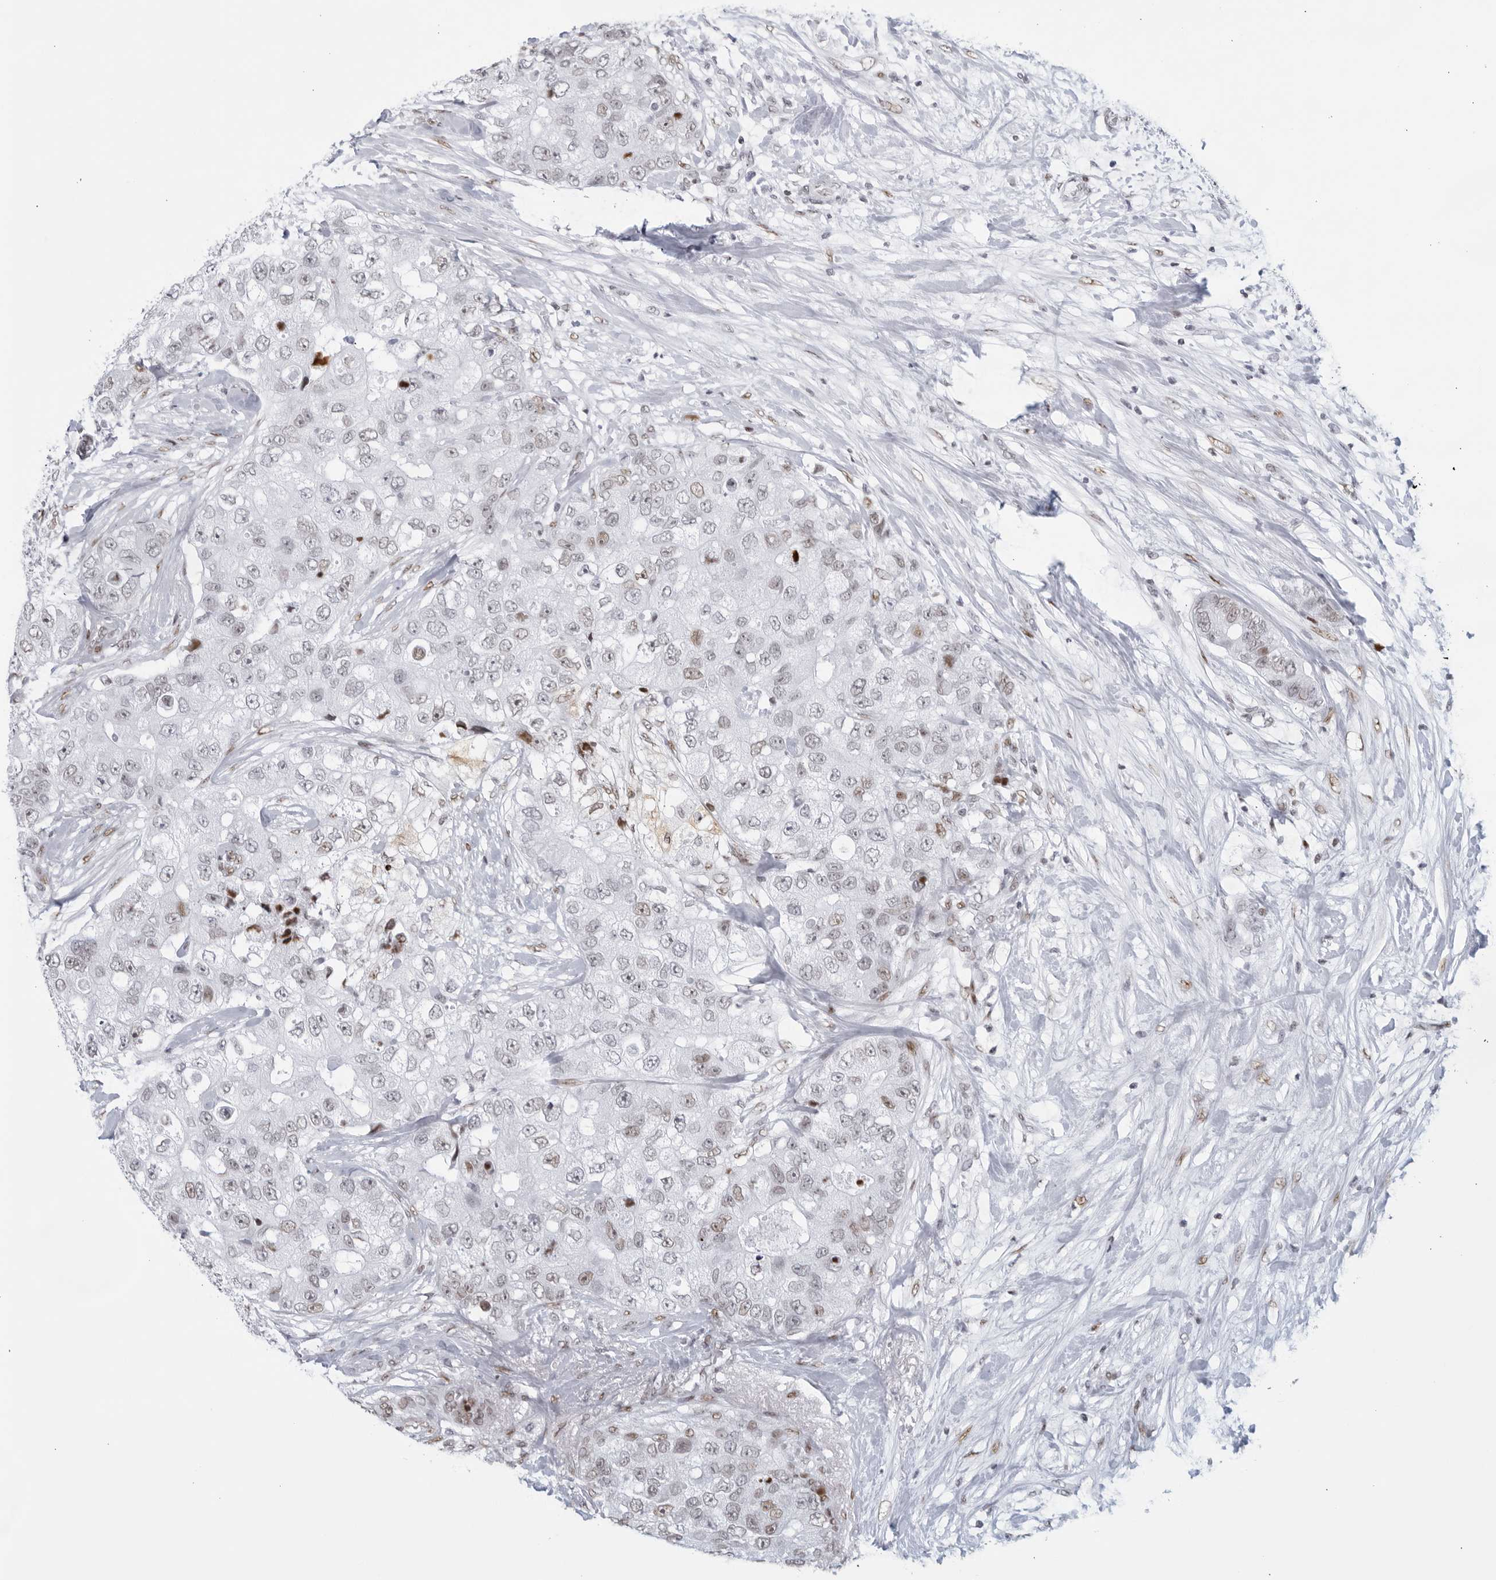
{"staining": {"intensity": "weak", "quantity": "25%-75%", "location": "nuclear"}, "tissue": "breast cancer", "cell_type": "Tumor cells", "image_type": "cancer", "snomed": [{"axis": "morphology", "description": "Duct carcinoma"}, {"axis": "topography", "description": "Breast"}], "caption": "Breast cancer stained for a protein (brown) reveals weak nuclear positive staining in approximately 25%-75% of tumor cells.", "gene": "HP1BP3", "patient": {"sex": "female", "age": 62}}